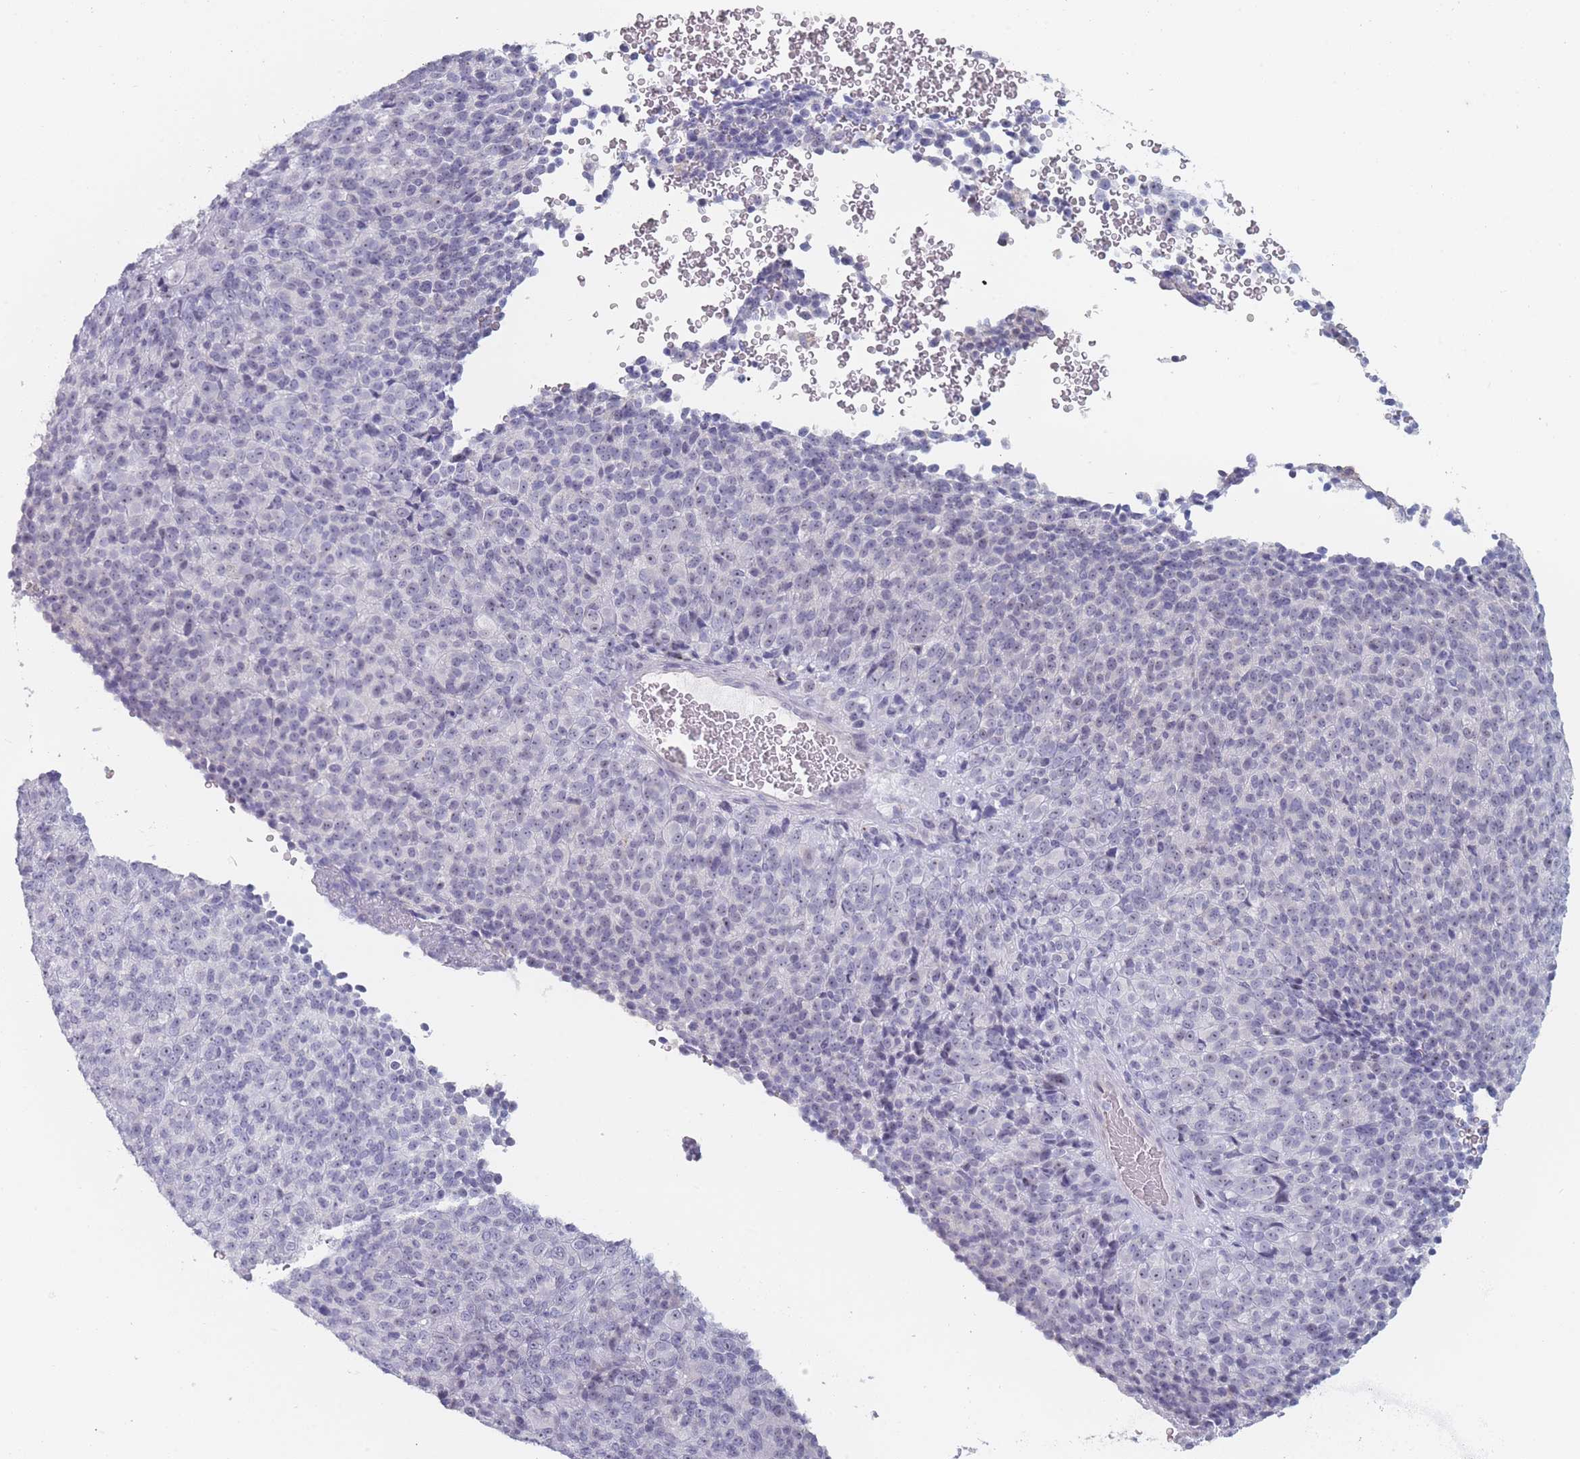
{"staining": {"intensity": "negative", "quantity": "none", "location": "none"}, "tissue": "melanoma", "cell_type": "Tumor cells", "image_type": "cancer", "snomed": [{"axis": "morphology", "description": "Malignant melanoma, Metastatic site"}, {"axis": "topography", "description": "Brain"}], "caption": "Melanoma was stained to show a protein in brown. There is no significant expression in tumor cells.", "gene": "ROS1", "patient": {"sex": "female", "age": 56}}